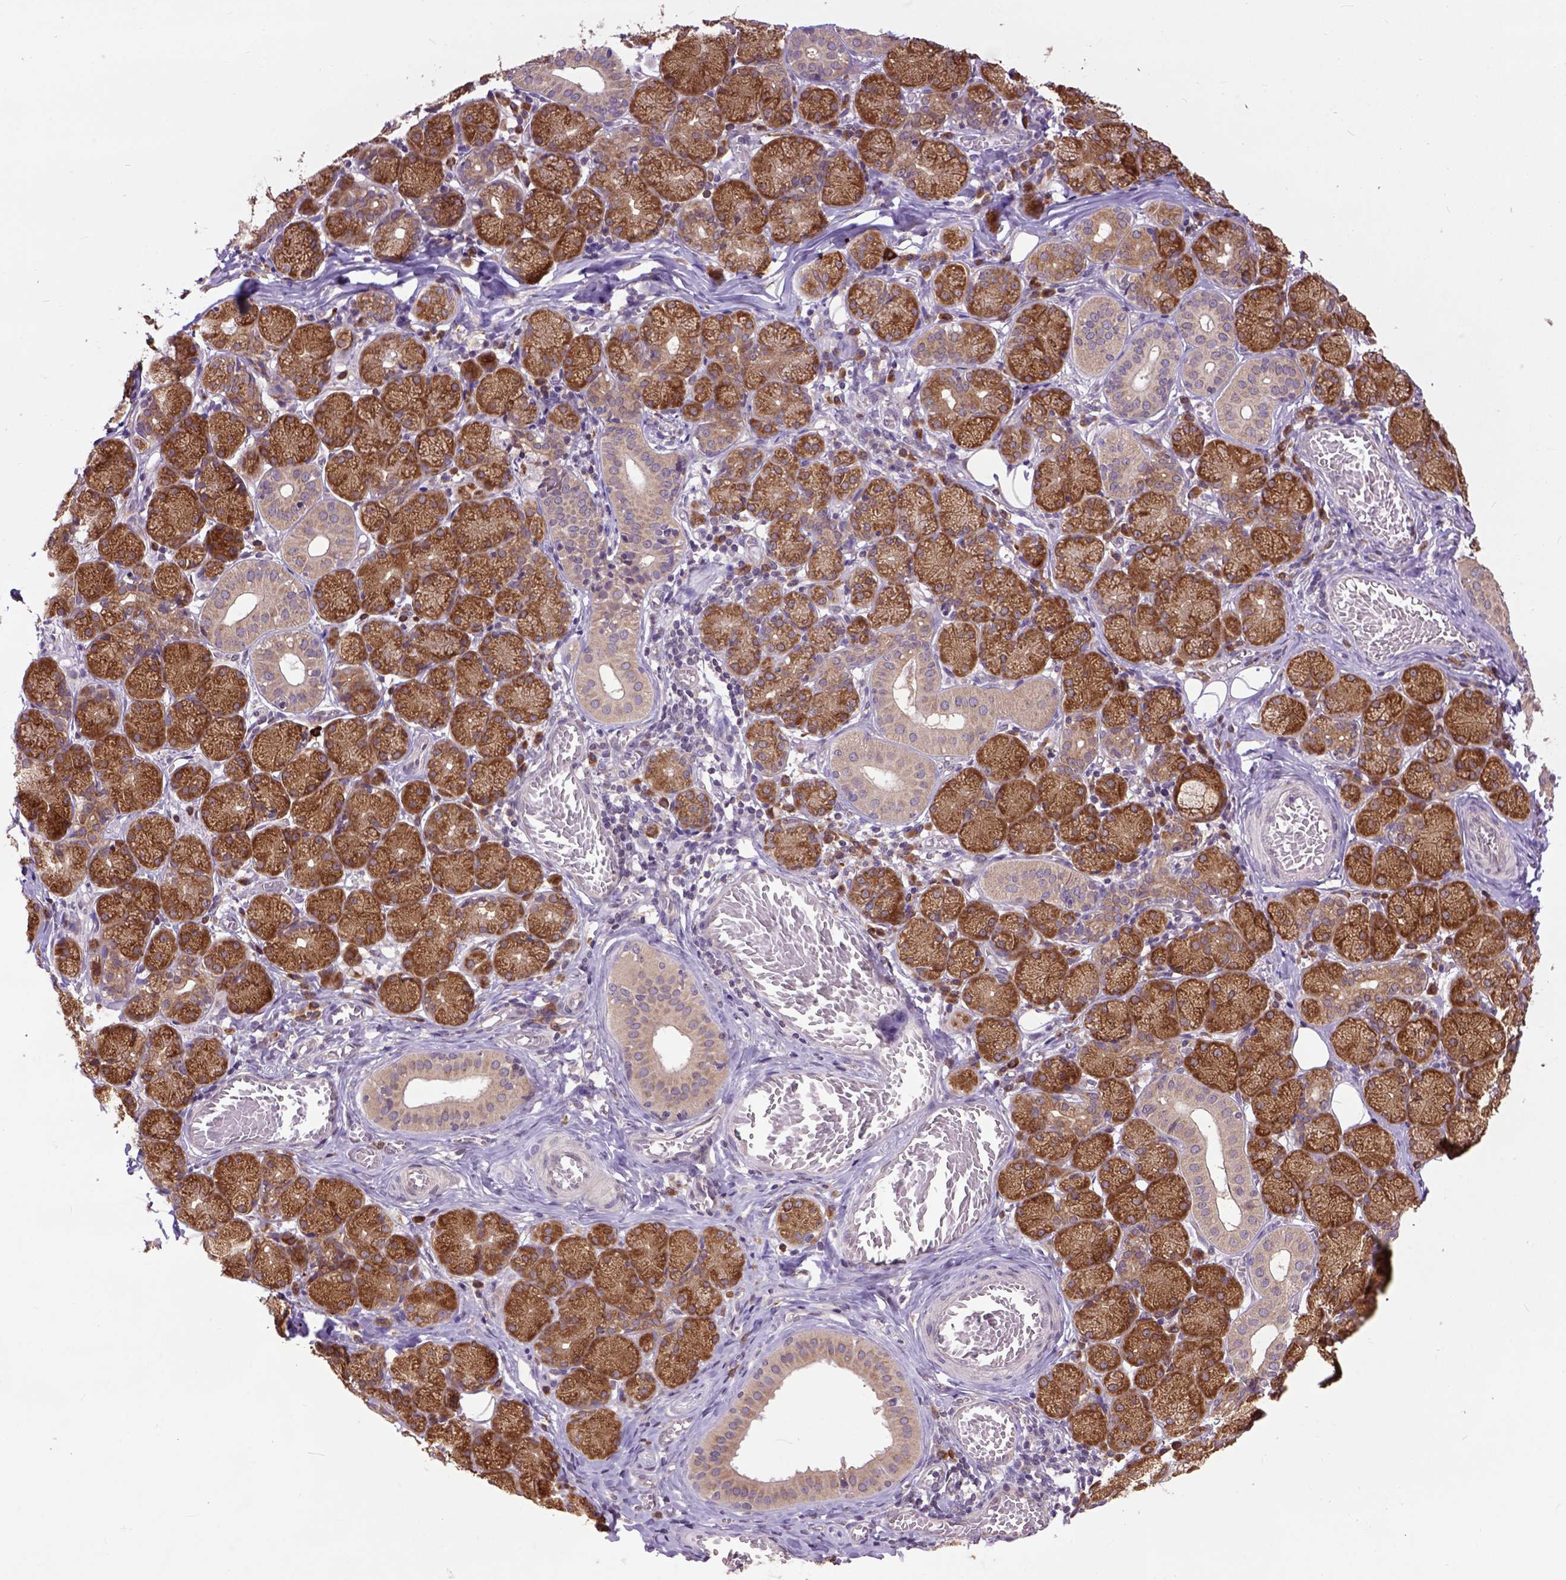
{"staining": {"intensity": "strong", "quantity": ">75%", "location": "cytoplasmic/membranous"}, "tissue": "salivary gland", "cell_type": "Glandular cells", "image_type": "normal", "snomed": [{"axis": "morphology", "description": "Normal tissue, NOS"}, {"axis": "topography", "description": "Salivary gland"}, {"axis": "topography", "description": "Peripheral nerve tissue"}], "caption": "High-power microscopy captured an IHC image of unremarkable salivary gland, revealing strong cytoplasmic/membranous positivity in approximately >75% of glandular cells.", "gene": "ARL1", "patient": {"sex": "female", "age": 24}}